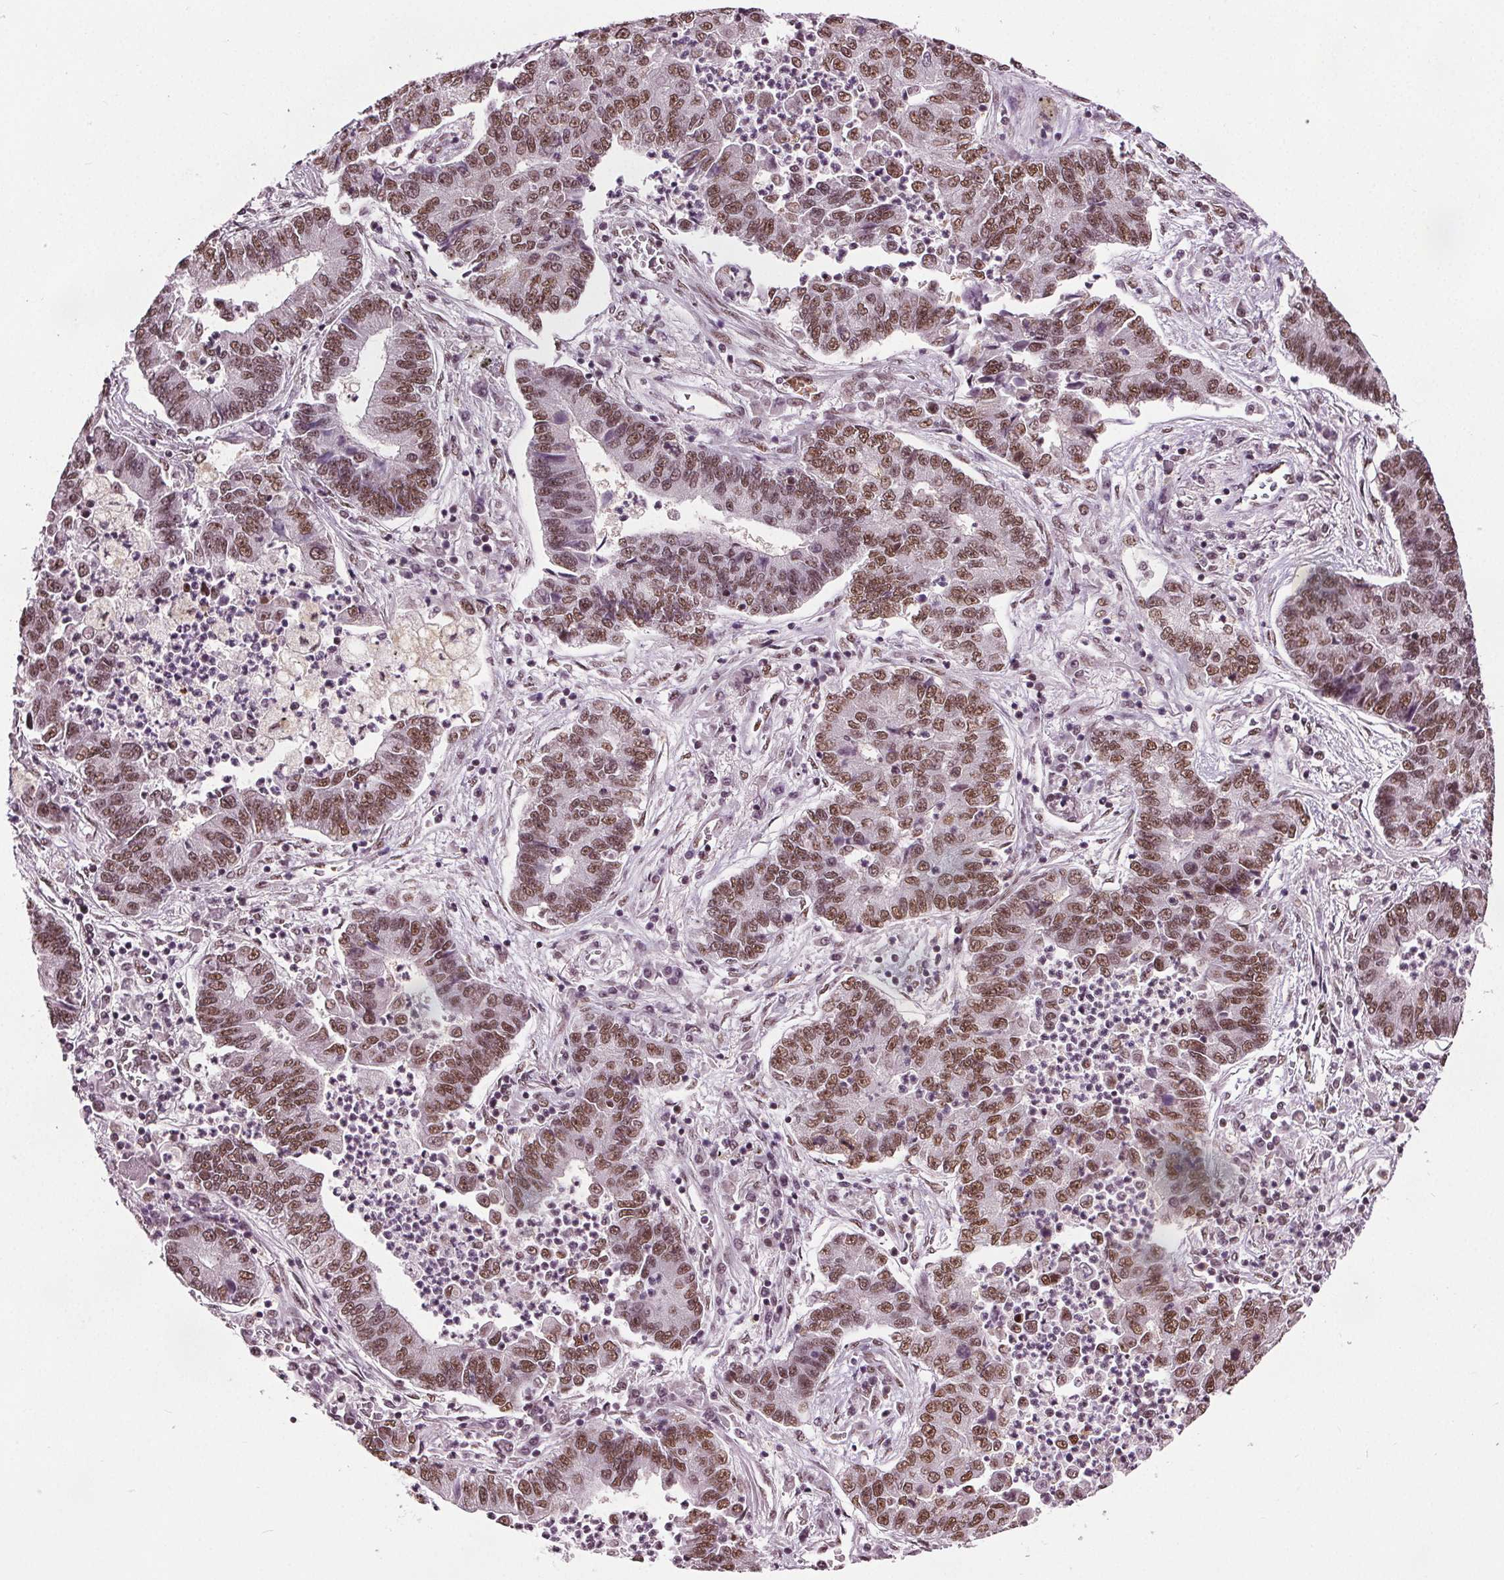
{"staining": {"intensity": "moderate", "quantity": ">75%", "location": "nuclear"}, "tissue": "lung cancer", "cell_type": "Tumor cells", "image_type": "cancer", "snomed": [{"axis": "morphology", "description": "Adenocarcinoma, NOS"}, {"axis": "topography", "description": "Lung"}], "caption": "The histopathology image exhibits immunohistochemical staining of lung cancer (adenocarcinoma). There is moderate nuclear staining is identified in about >75% of tumor cells.", "gene": "IWS1", "patient": {"sex": "female", "age": 57}}